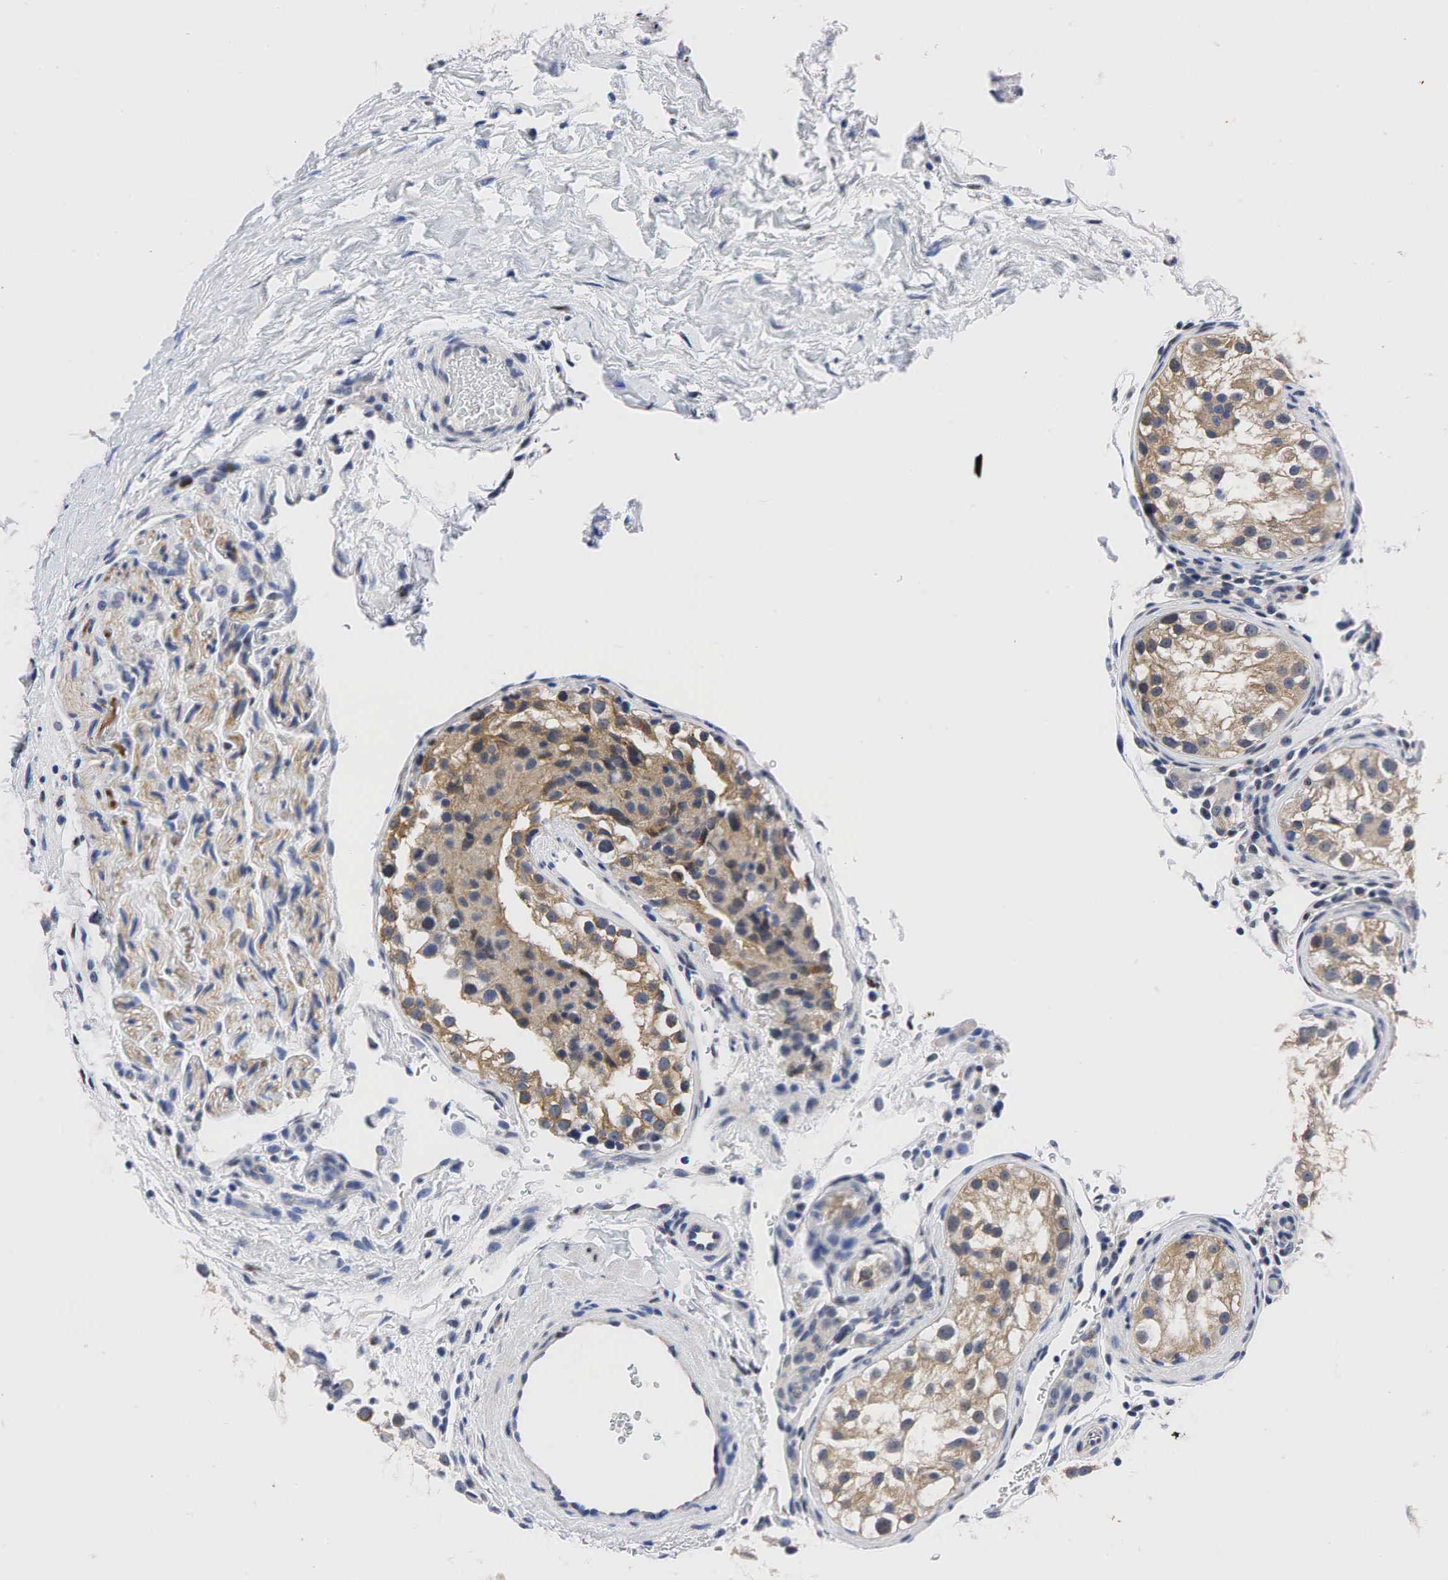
{"staining": {"intensity": "weak", "quantity": "25%-75%", "location": "cytoplasmic/membranous"}, "tissue": "testis", "cell_type": "Cells in seminiferous ducts", "image_type": "normal", "snomed": [{"axis": "morphology", "description": "Normal tissue, NOS"}, {"axis": "topography", "description": "Testis"}], "caption": "This histopathology image exhibits unremarkable testis stained with IHC to label a protein in brown. The cytoplasmic/membranous of cells in seminiferous ducts show weak positivity for the protein. Nuclei are counter-stained blue.", "gene": "PGR", "patient": {"sex": "male", "age": 24}}